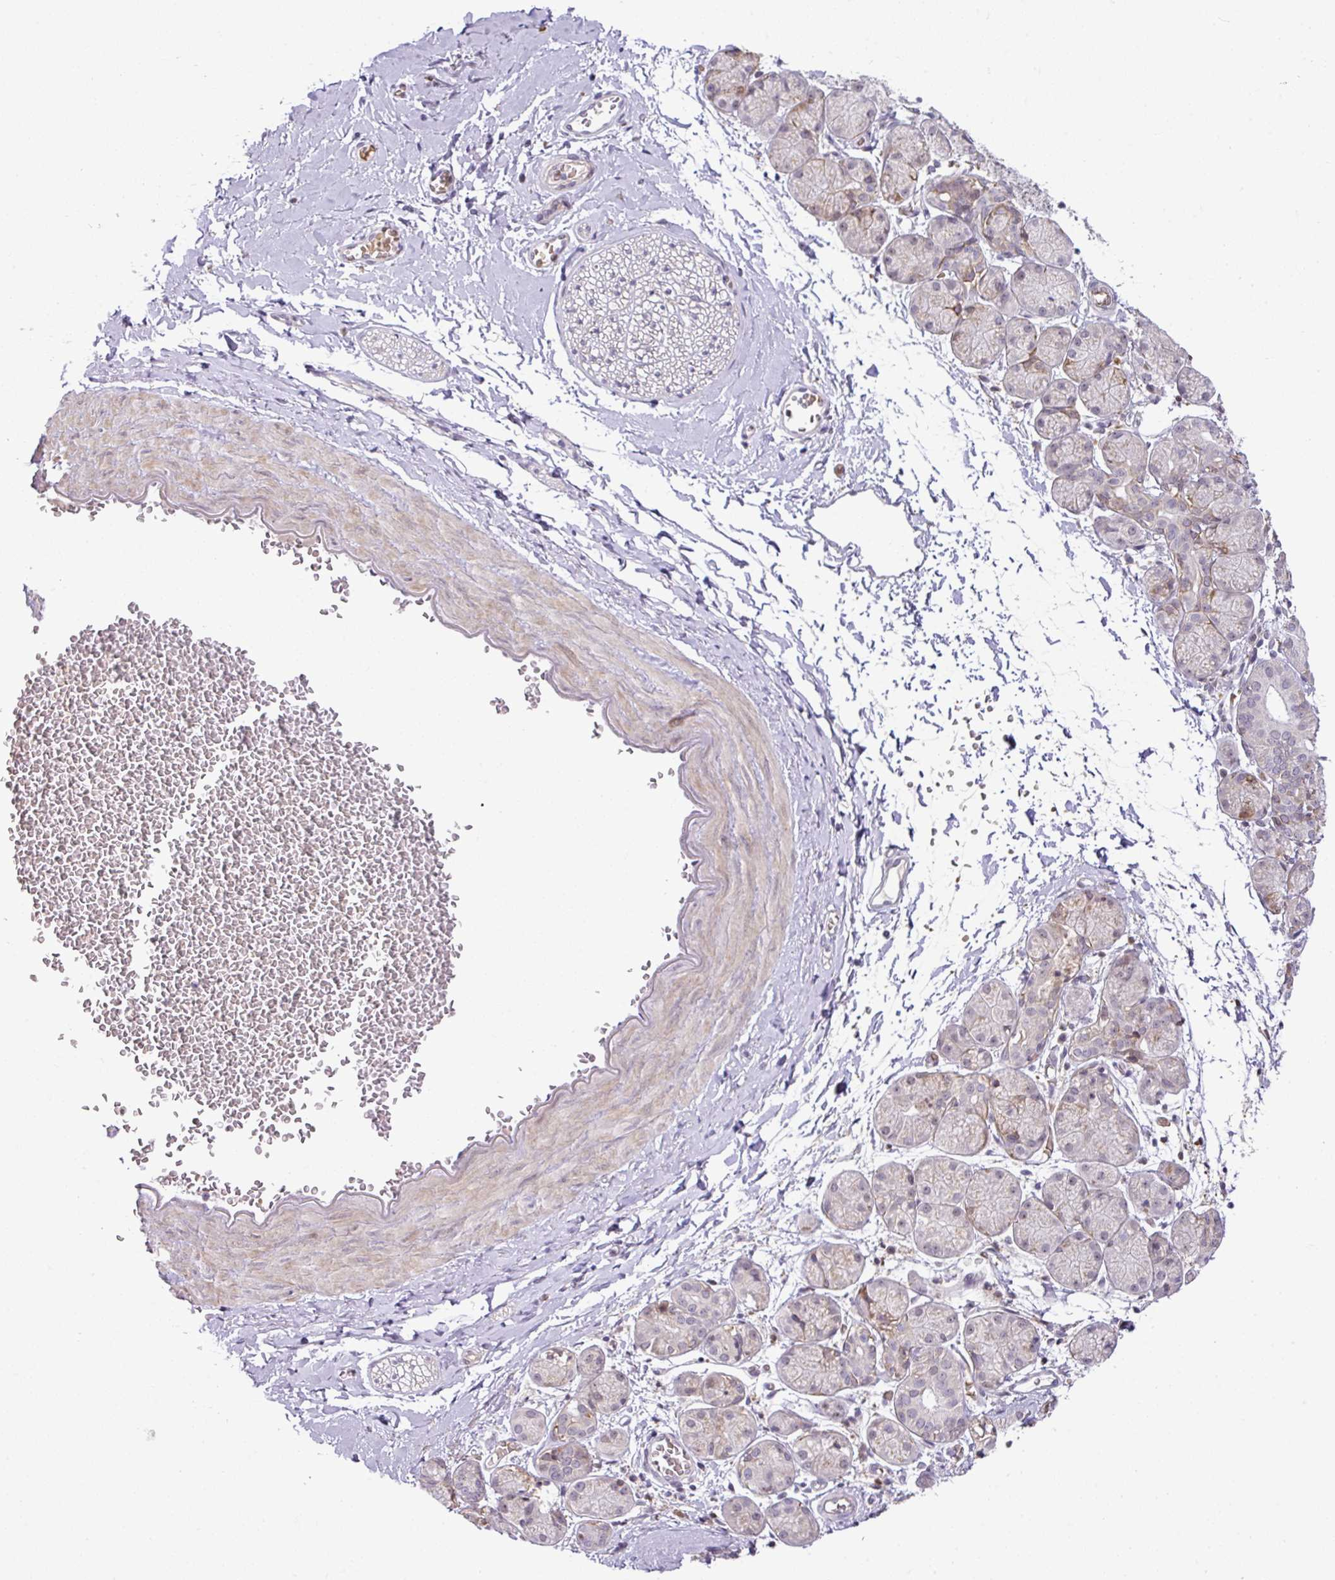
{"staining": {"intensity": "negative", "quantity": "none", "location": "none"}, "tissue": "adipose tissue", "cell_type": "Adipocytes", "image_type": "normal", "snomed": [{"axis": "morphology", "description": "Normal tissue, NOS"}, {"axis": "topography", "description": "Salivary gland"}, {"axis": "topography", "description": "Peripheral nerve tissue"}], "caption": "Unremarkable adipose tissue was stained to show a protein in brown. There is no significant expression in adipocytes.", "gene": "PARP2", "patient": {"sex": "female", "age": 24}}